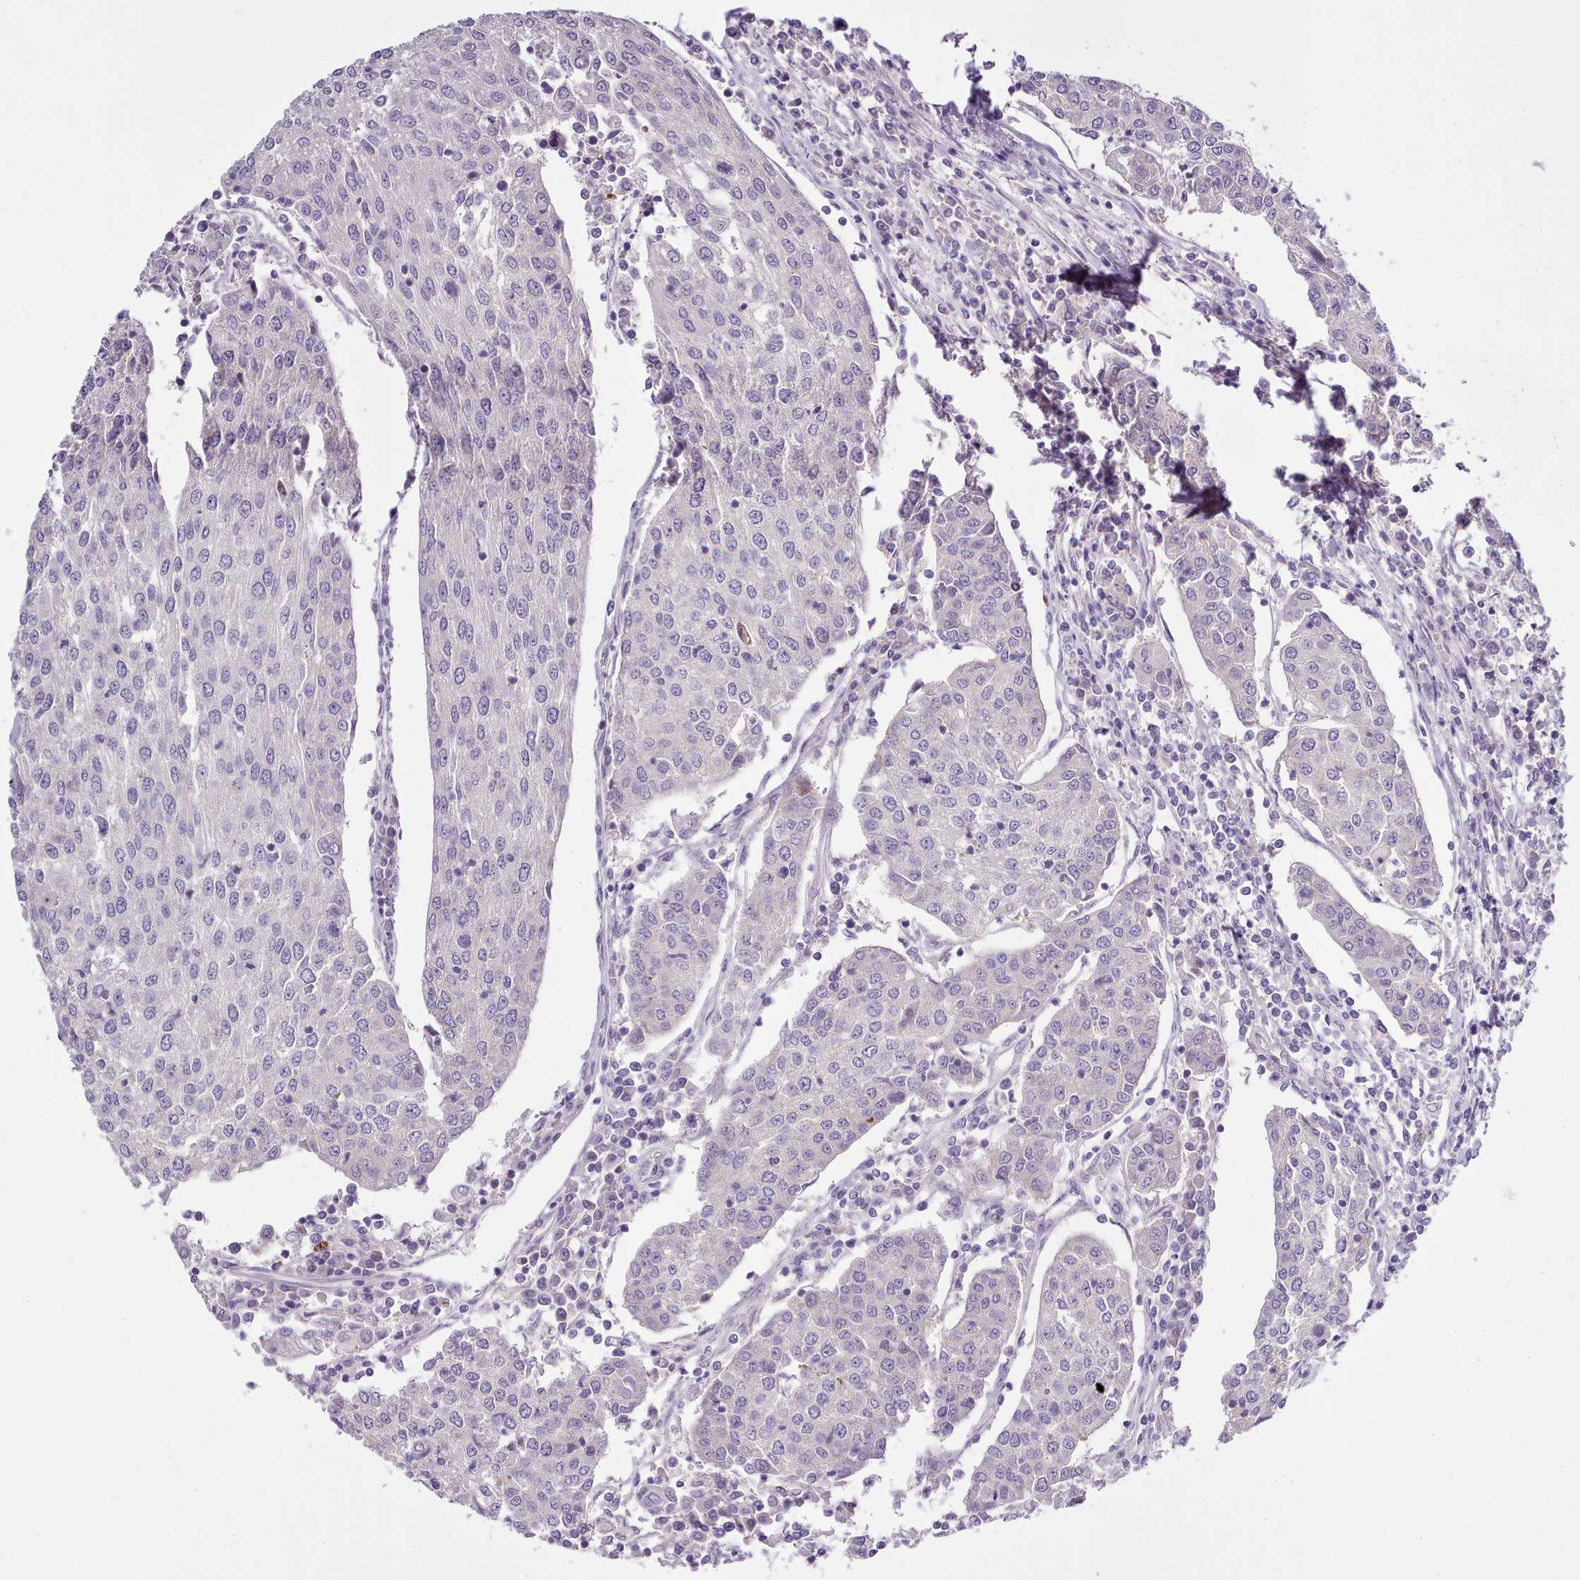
{"staining": {"intensity": "negative", "quantity": "none", "location": "none"}, "tissue": "urothelial cancer", "cell_type": "Tumor cells", "image_type": "cancer", "snomed": [{"axis": "morphology", "description": "Urothelial carcinoma, High grade"}, {"axis": "topography", "description": "Urinary bladder"}], "caption": "This is a photomicrograph of immunohistochemistry (IHC) staining of high-grade urothelial carcinoma, which shows no positivity in tumor cells. Nuclei are stained in blue.", "gene": "SETX", "patient": {"sex": "female", "age": 85}}